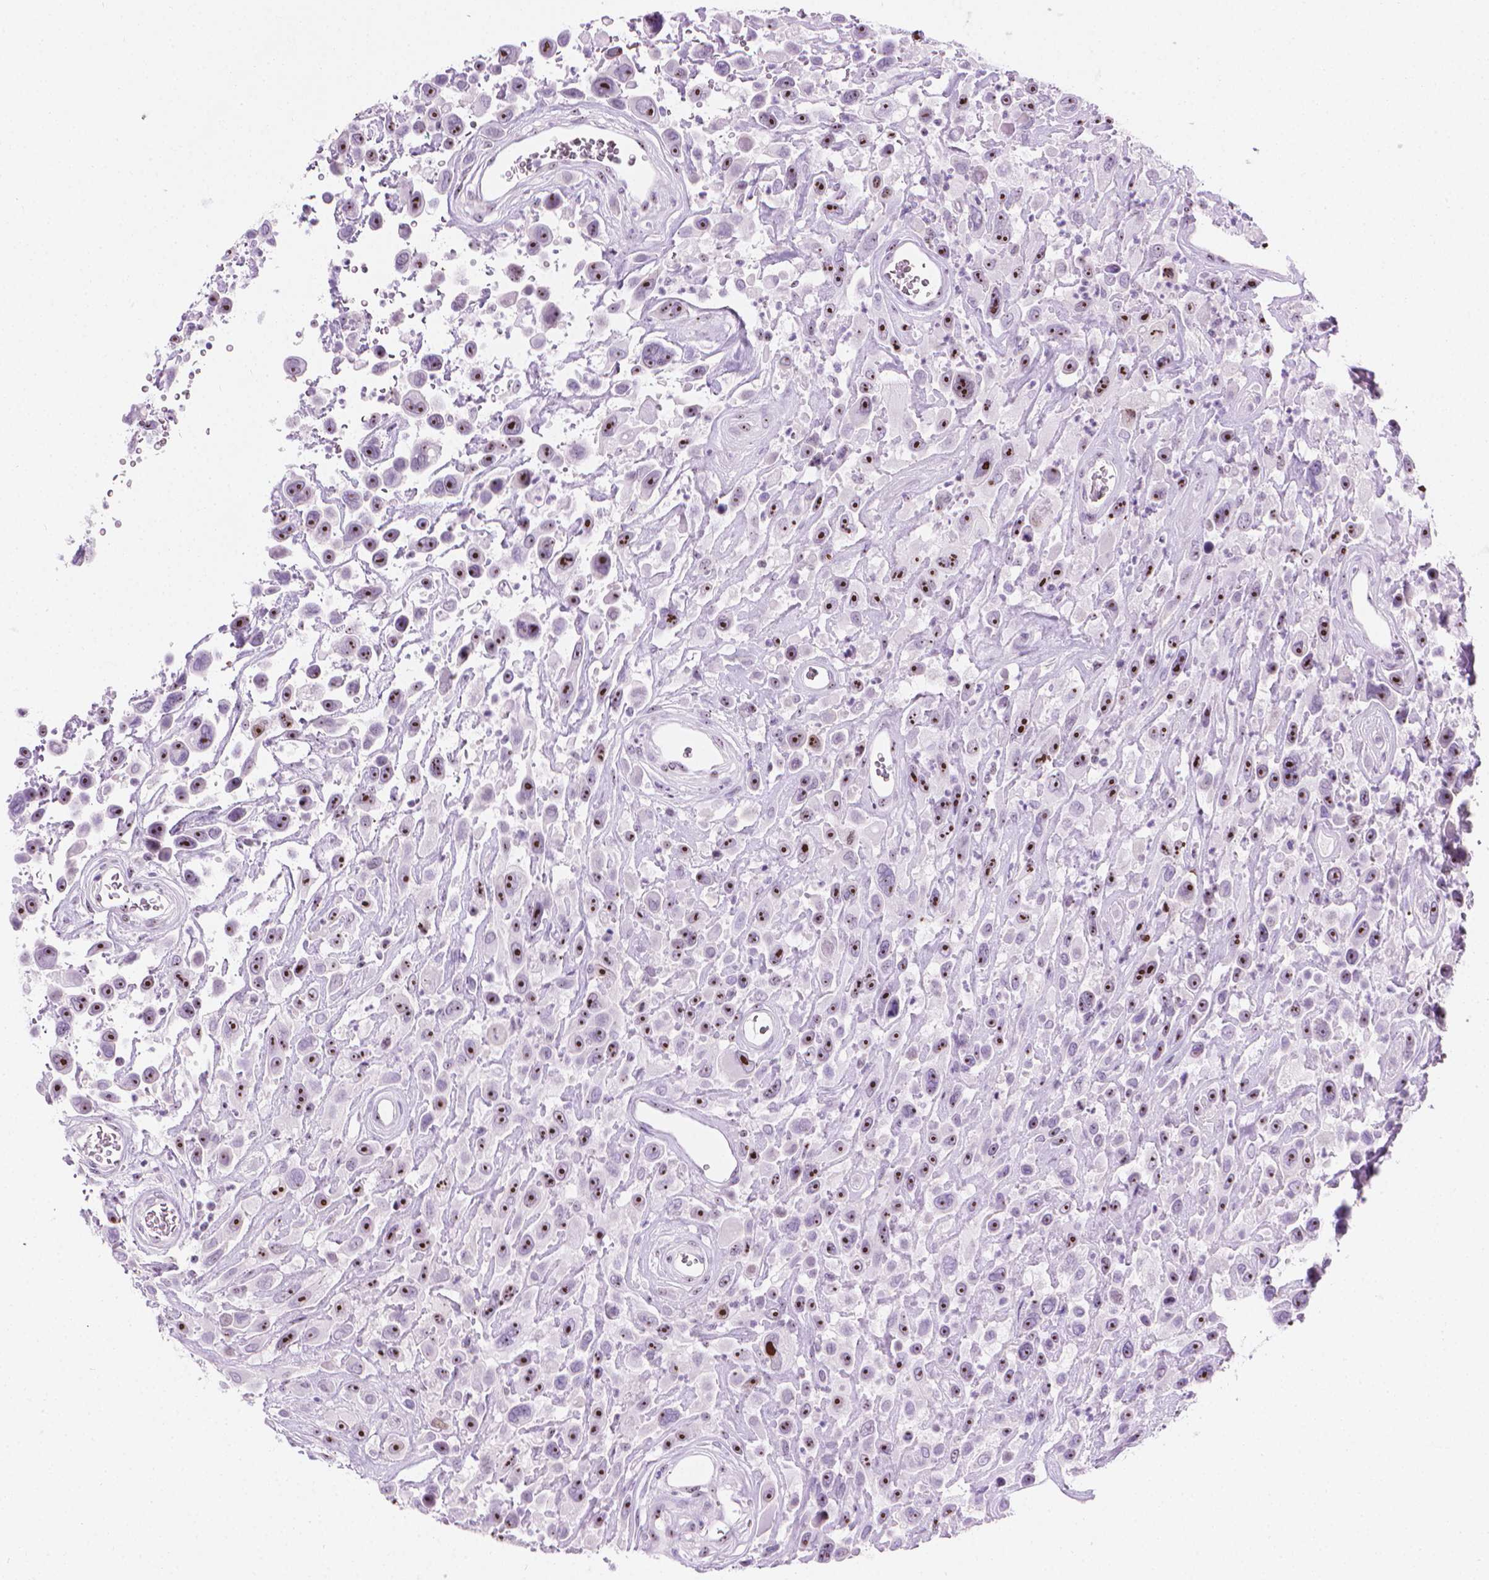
{"staining": {"intensity": "moderate", "quantity": ">75%", "location": "nuclear"}, "tissue": "urothelial cancer", "cell_type": "Tumor cells", "image_type": "cancer", "snomed": [{"axis": "morphology", "description": "Urothelial carcinoma, High grade"}, {"axis": "topography", "description": "Urinary bladder"}], "caption": "Immunohistochemical staining of urothelial carcinoma (high-grade) reveals medium levels of moderate nuclear positivity in approximately >75% of tumor cells.", "gene": "NOL7", "patient": {"sex": "male", "age": 53}}